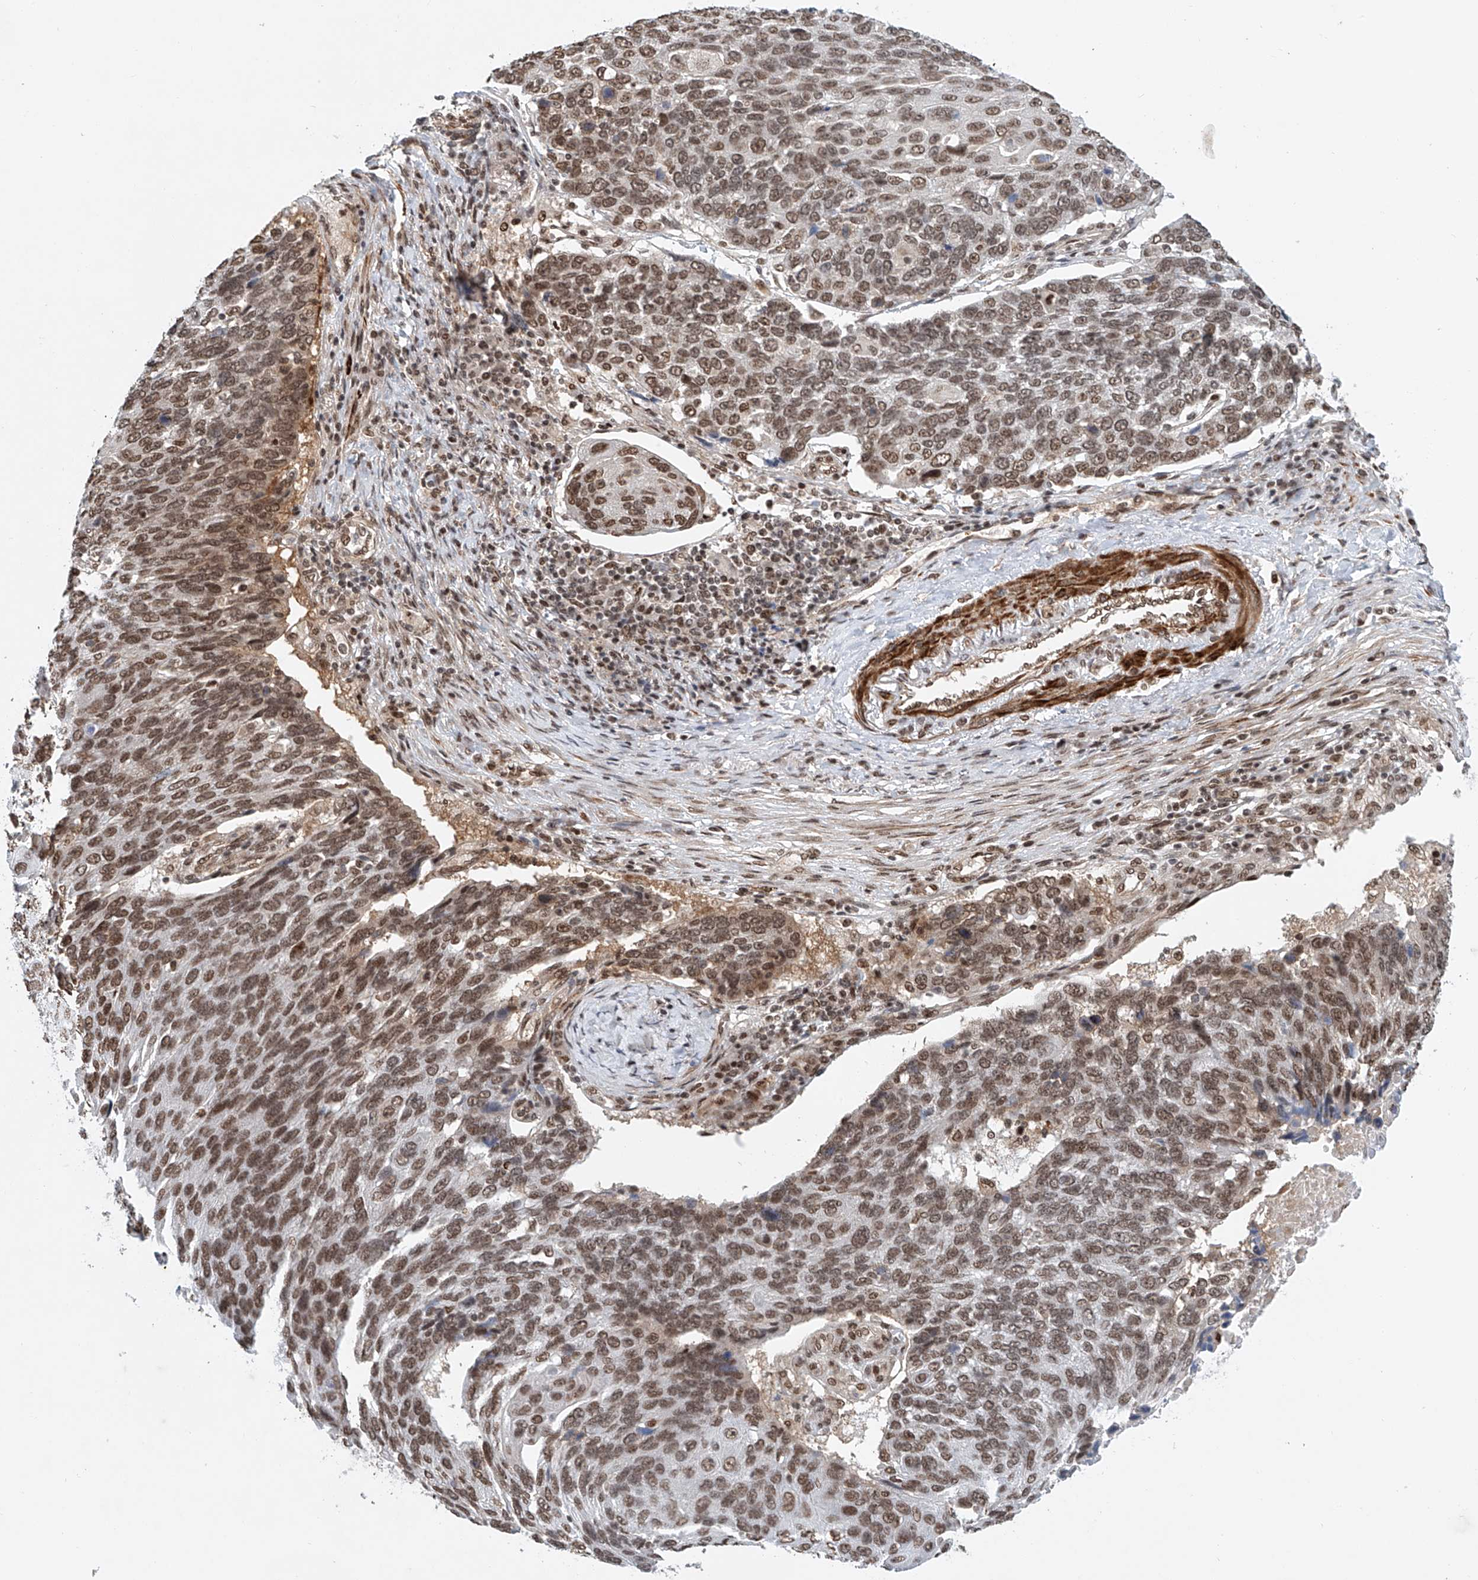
{"staining": {"intensity": "moderate", "quantity": ">75%", "location": "nuclear"}, "tissue": "lung cancer", "cell_type": "Tumor cells", "image_type": "cancer", "snomed": [{"axis": "morphology", "description": "Squamous cell carcinoma, NOS"}, {"axis": "topography", "description": "Lung"}], "caption": "Immunohistochemistry staining of squamous cell carcinoma (lung), which demonstrates medium levels of moderate nuclear staining in about >75% of tumor cells indicating moderate nuclear protein positivity. The staining was performed using DAB (3,3'-diaminobenzidine) (brown) for protein detection and nuclei were counterstained in hematoxylin (blue).", "gene": "ZNF470", "patient": {"sex": "male", "age": 66}}